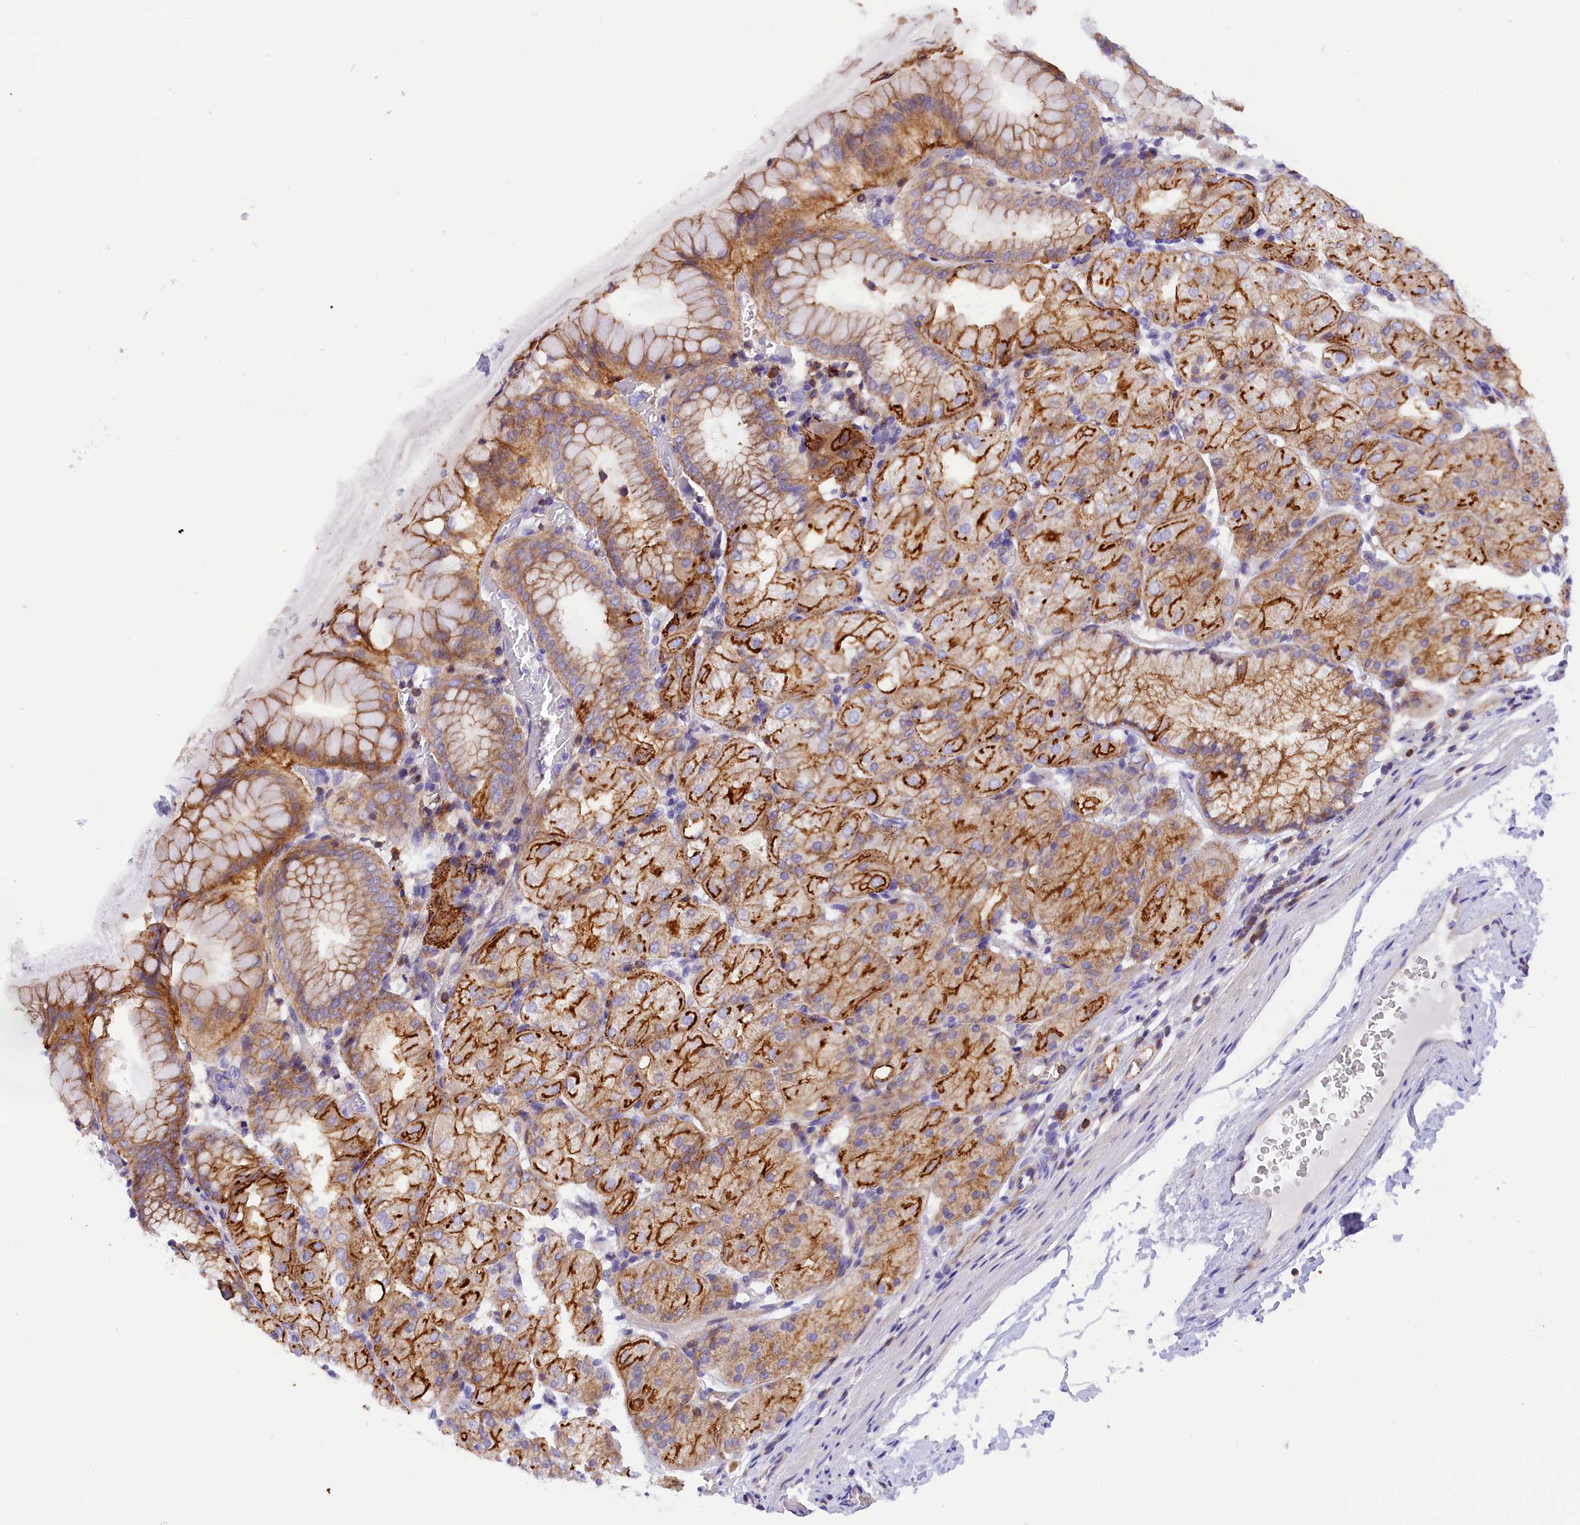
{"staining": {"intensity": "strong", "quantity": ">75%", "location": "cytoplasmic/membranous"}, "tissue": "stomach", "cell_type": "Glandular cells", "image_type": "normal", "snomed": [{"axis": "morphology", "description": "Normal tissue, NOS"}, {"axis": "topography", "description": "Stomach, upper"}, {"axis": "topography", "description": "Stomach, lower"}], "caption": "The immunohistochemical stain labels strong cytoplasmic/membranous expression in glandular cells of benign stomach.", "gene": "FAM193A", "patient": {"sex": "male", "age": 62}}